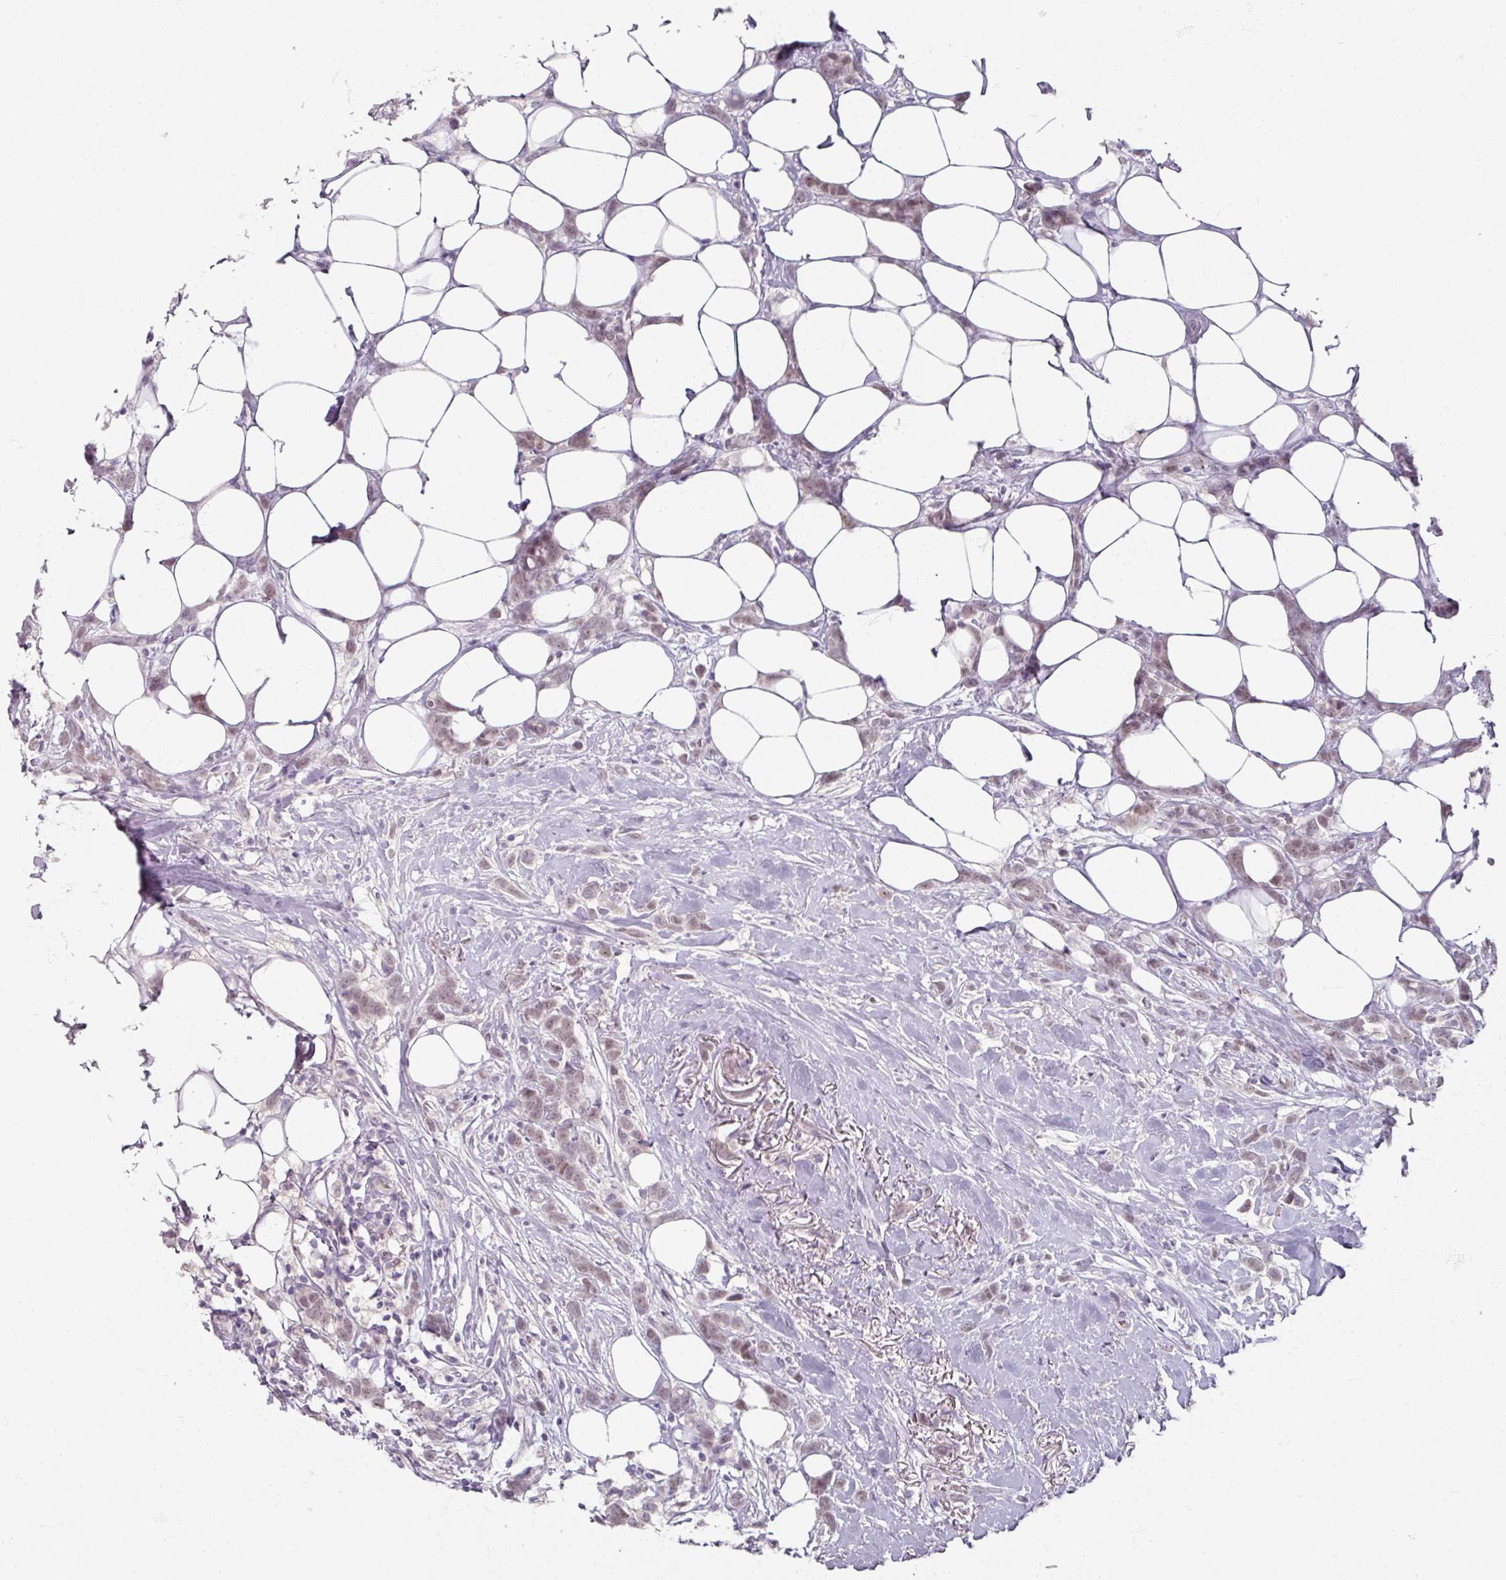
{"staining": {"intensity": "weak", "quantity": "<25%", "location": "cytoplasmic/membranous,nuclear"}, "tissue": "breast cancer", "cell_type": "Tumor cells", "image_type": "cancer", "snomed": [{"axis": "morphology", "description": "Duct carcinoma"}, {"axis": "topography", "description": "Breast"}], "caption": "Image shows no significant protein expression in tumor cells of breast infiltrating ductal carcinoma. Brightfield microscopy of IHC stained with DAB (3,3'-diaminobenzidine) (brown) and hematoxylin (blue), captured at high magnification.", "gene": "SOX11", "patient": {"sex": "female", "age": 80}}